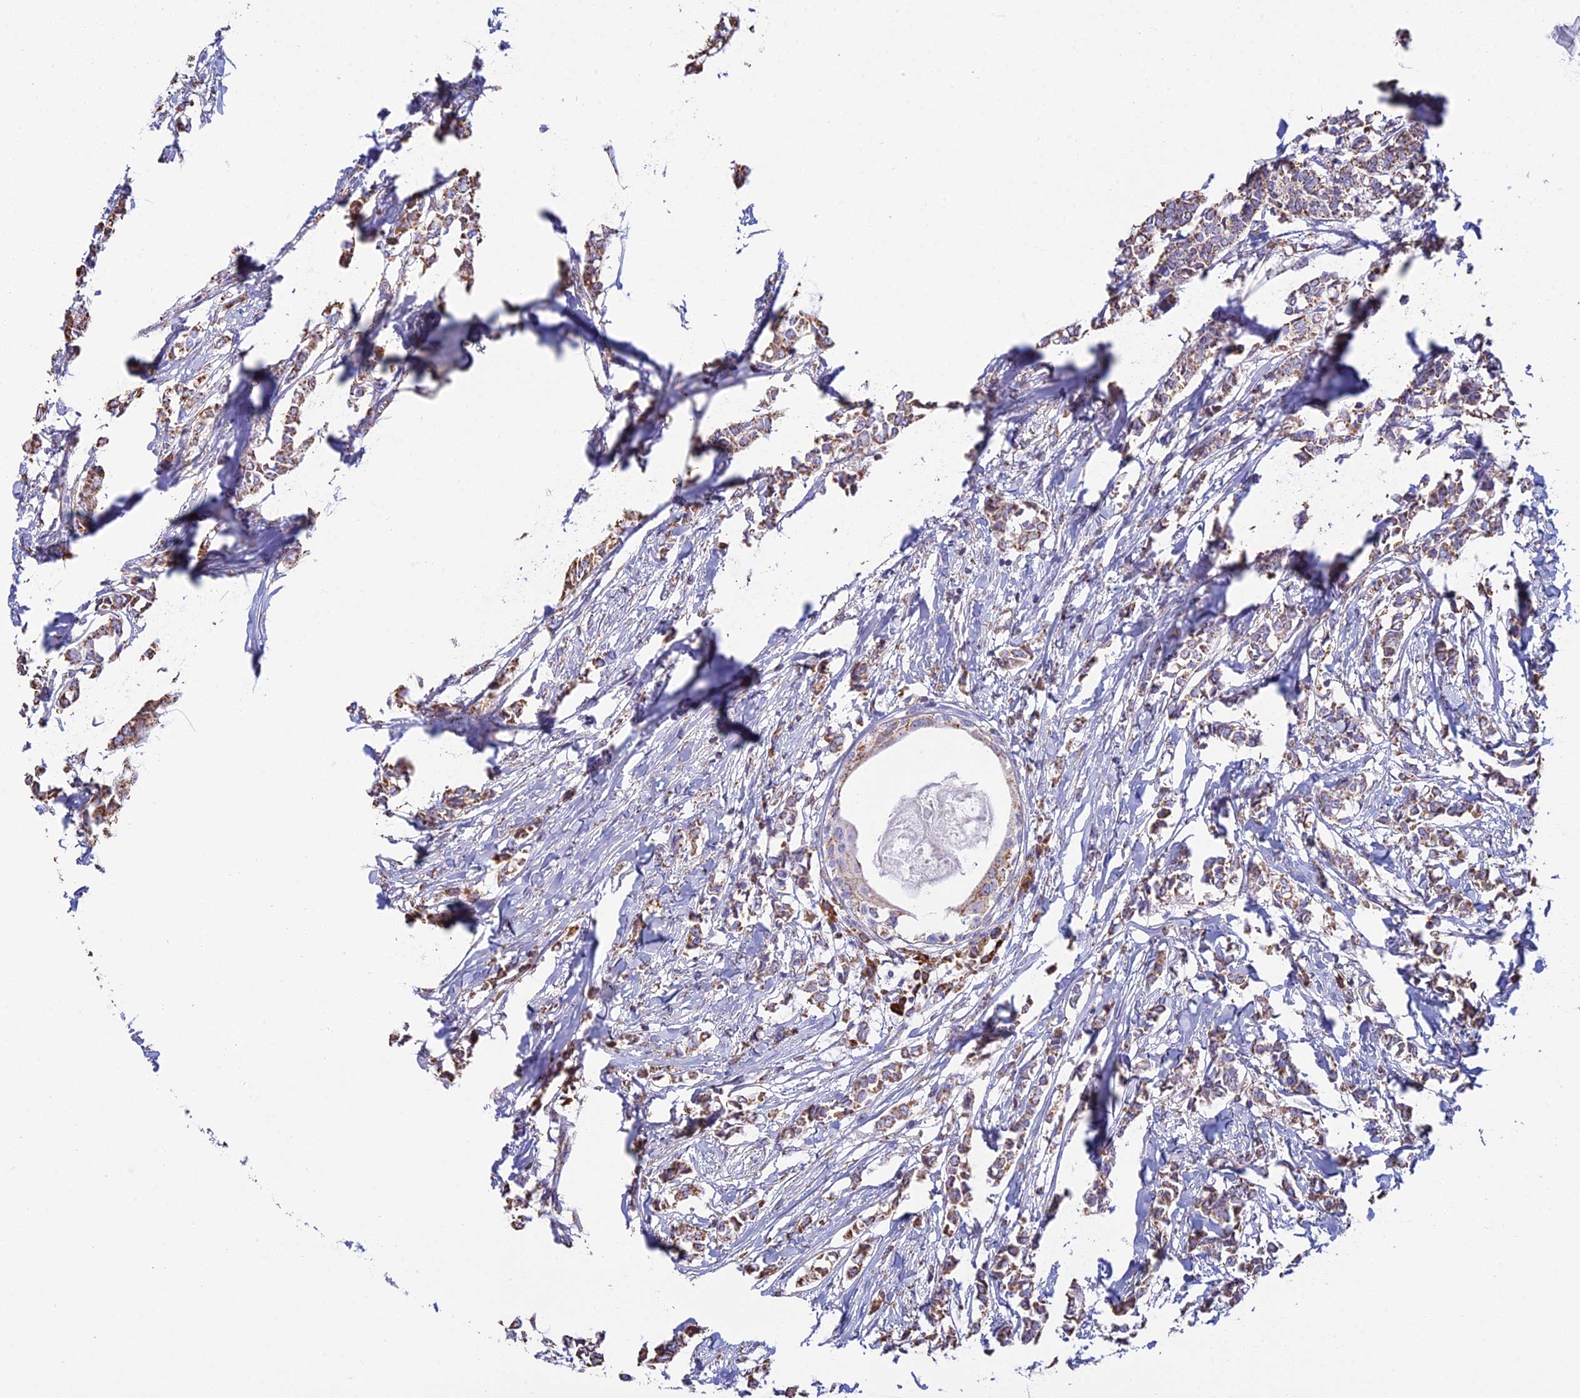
{"staining": {"intensity": "moderate", "quantity": ">75%", "location": "cytoplasmic/membranous"}, "tissue": "breast cancer", "cell_type": "Tumor cells", "image_type": "cancer", "snomed": [{"axis": "morphology", "description": "Duct carcinoma"}, {"axis": "topography", "description": "Breast"}], "caption": "Moderate cytoplasmic/membranous protein positivity is present in approximately >75% of tumor cells in intraductal carcinoma (breast).", "gene": "OR2W3", "patient": {"sex": "female", "age": 41}}